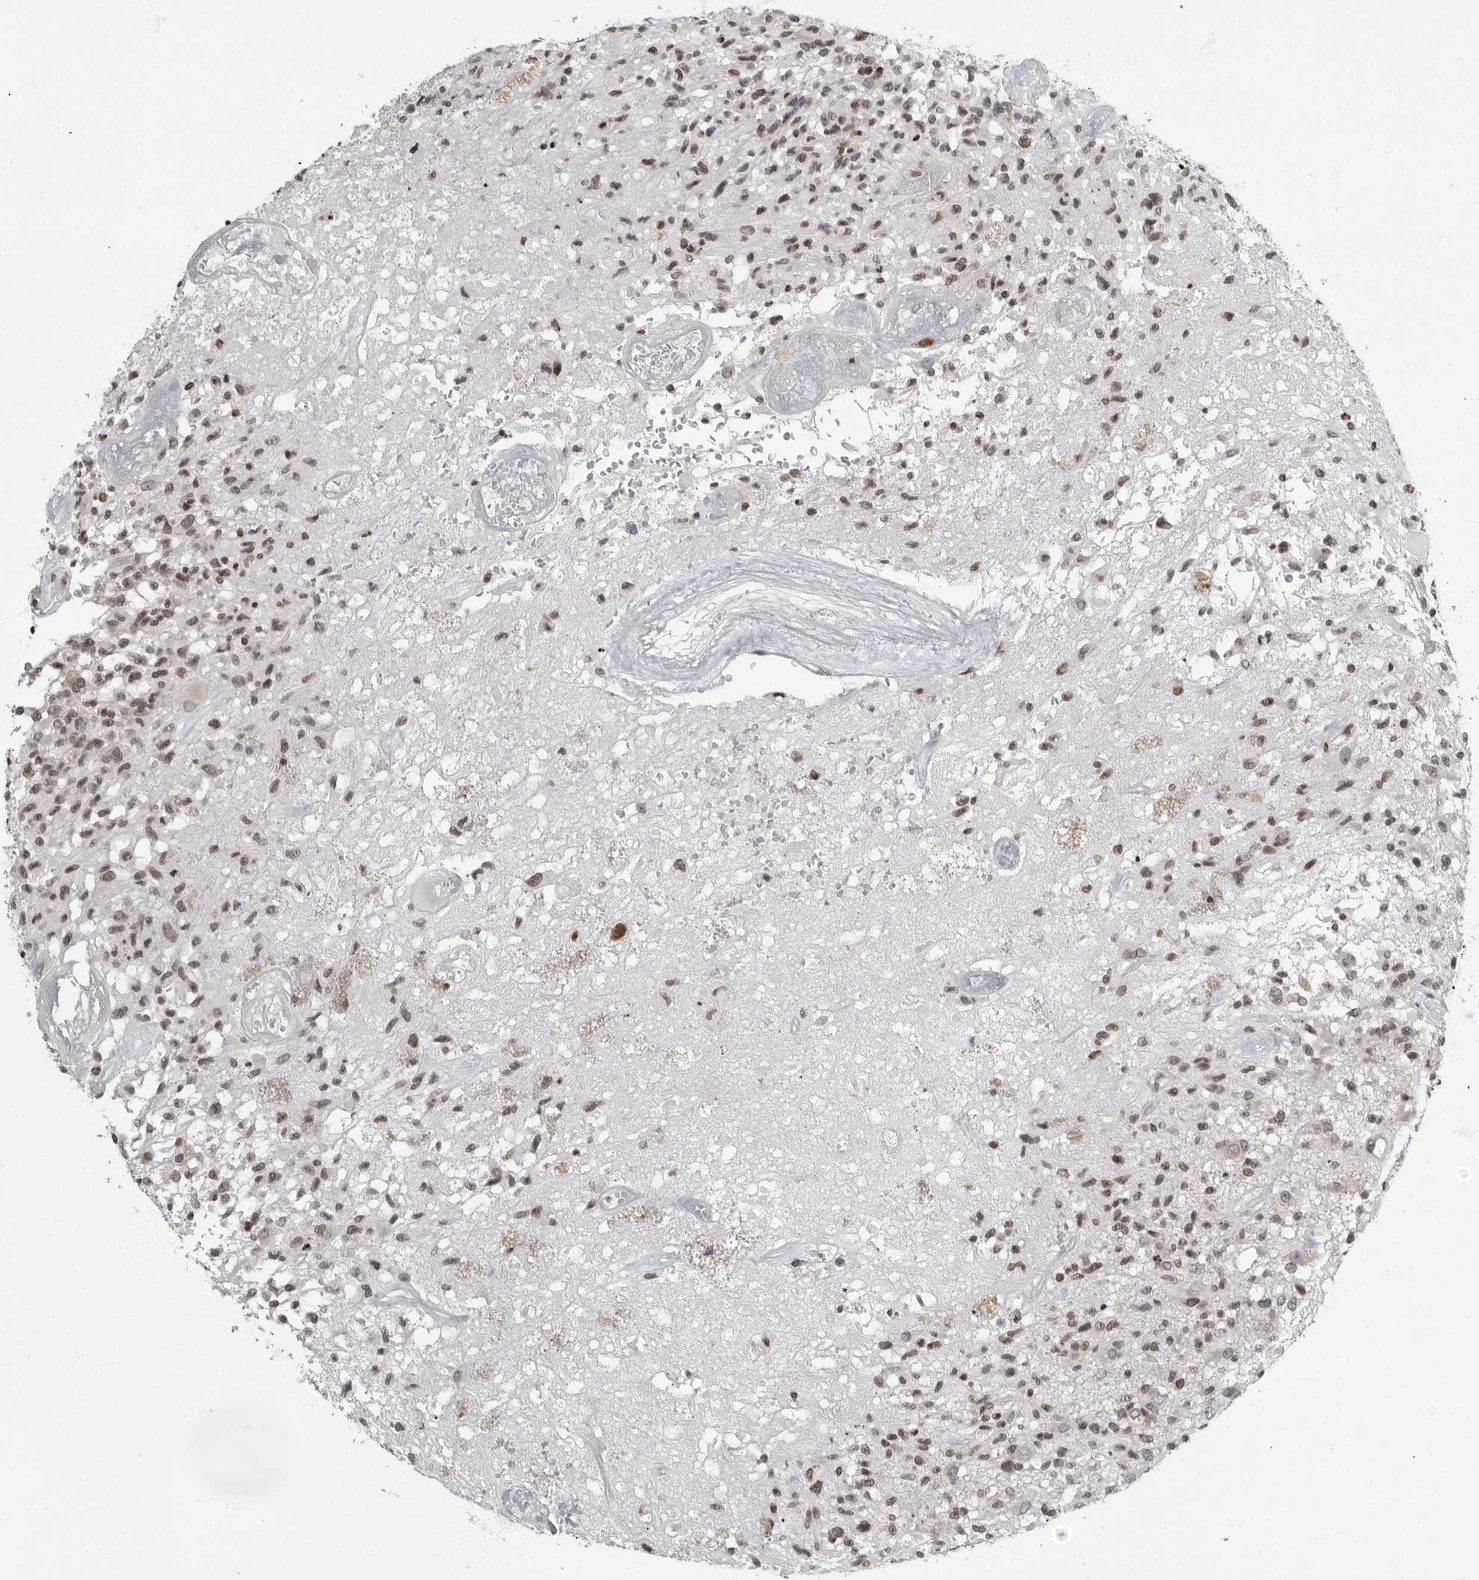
{"staining": {"intensity": "moderate", "quantity": ">75%", "location": "nuclear"}, "tissue": "glioma", "cell_type": "Tumor cells", "image_type": "cancer", "snomed": [{"axis": "morphology", "description": "Glioma, malignant, High grade"}, {"axis": "morphology", "description": "Glioblastoma, NOS"}, {"axis": "topography", "description": "Brain"}], "caption": "A brown stain shows moderate nuclear staining of a protein in glioma tumor cells.", "gene": "EVI5", "patient": {"sex": "male", "age": 60}}